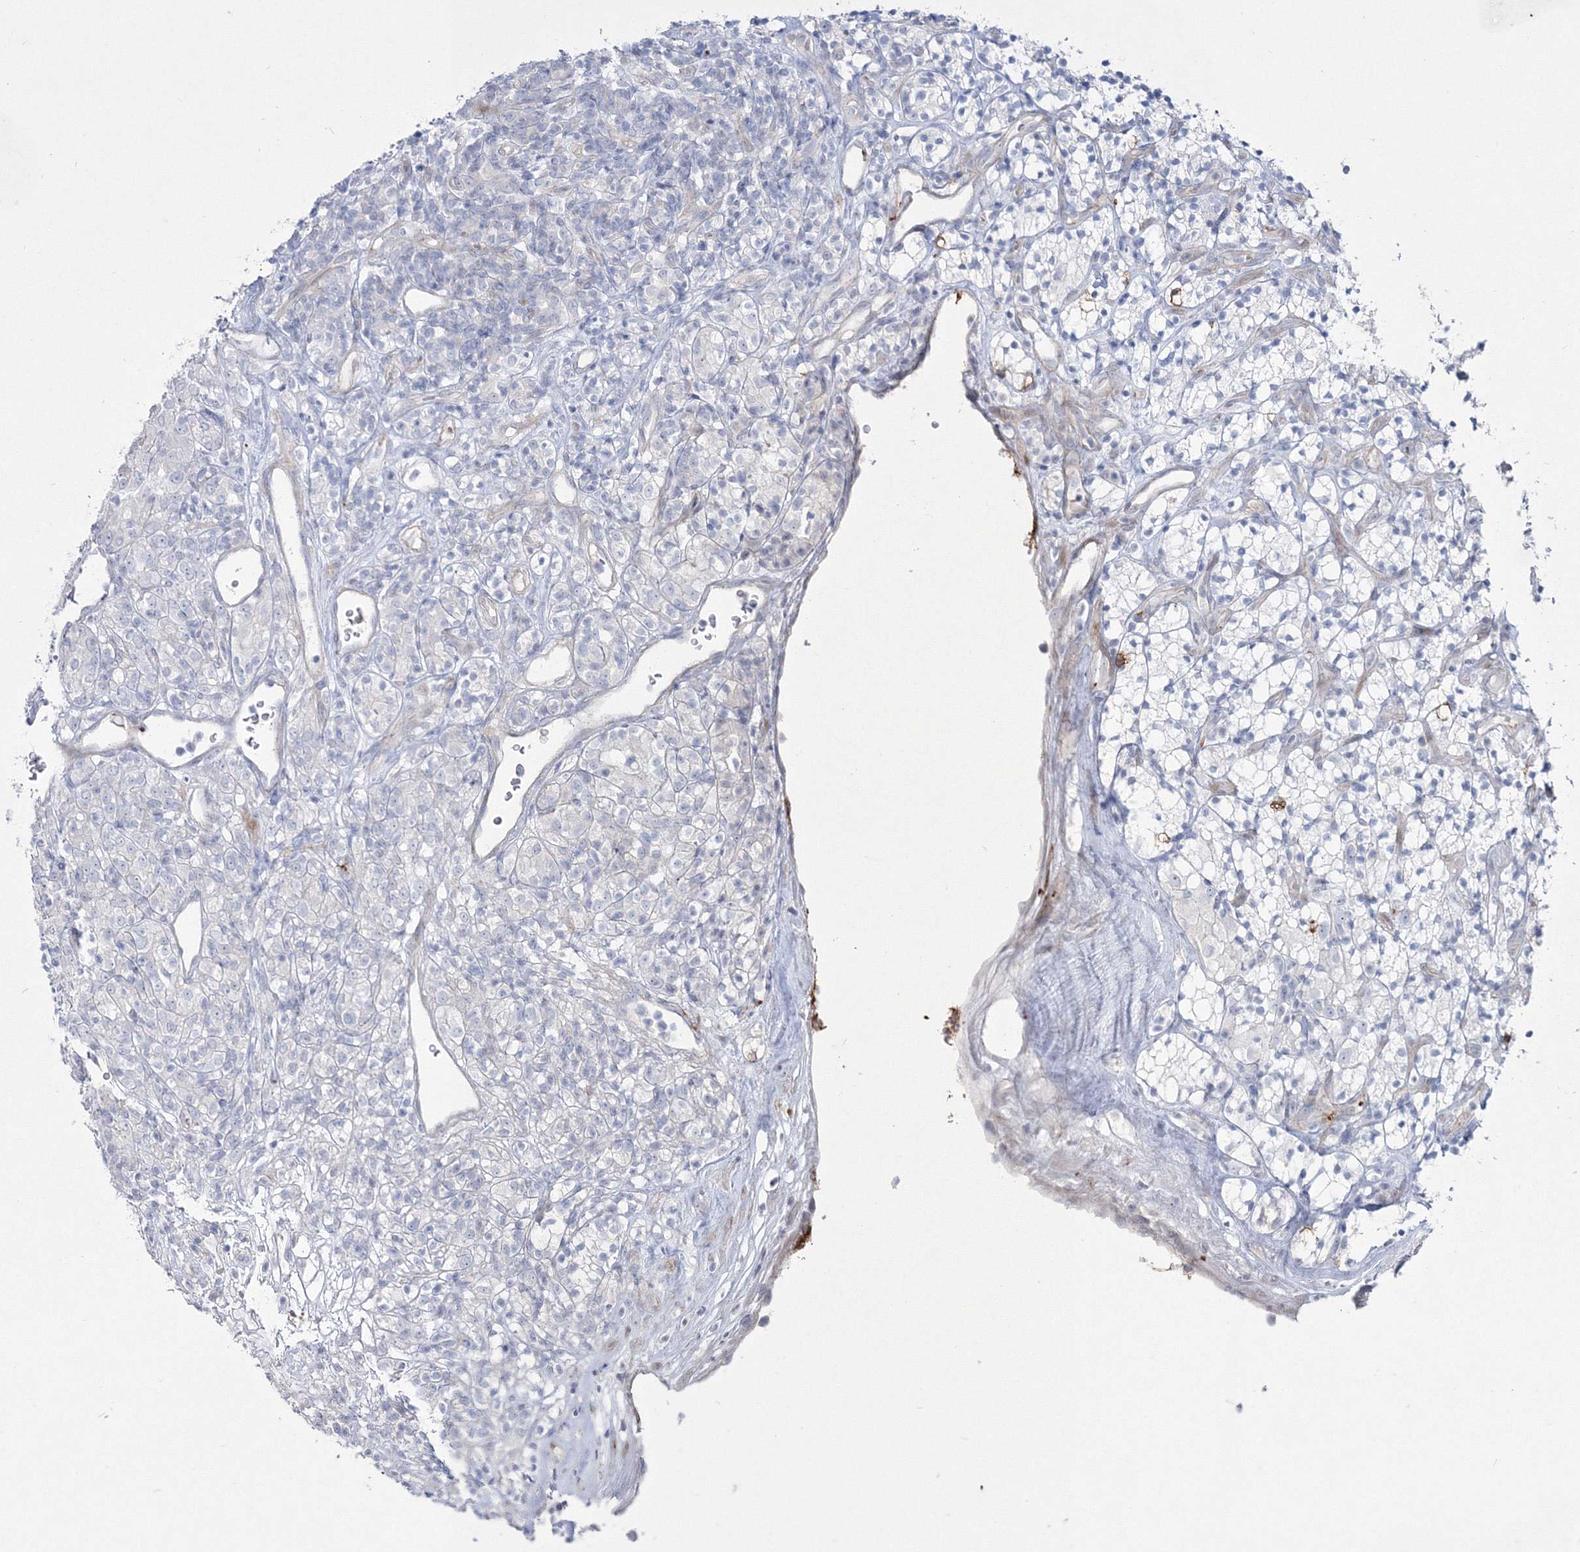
{"staining": {"intensity": "negative", "quantity": "none", "location": "none"}, "tissue": "renal cancer", "cell_type": "Tumor cells", "image_type": "cancer", "snomed": [{"axis": "morphology", "description": "Adenocarcinoma, NOS"}, {"axis": "topography", "description": "Kidney"}], "caption": "Tumor cells are negative for protein expression in human renal adenocarcinoma.", "gene": "HYAL2", "patient": {"sex": "male", "age": 77}}